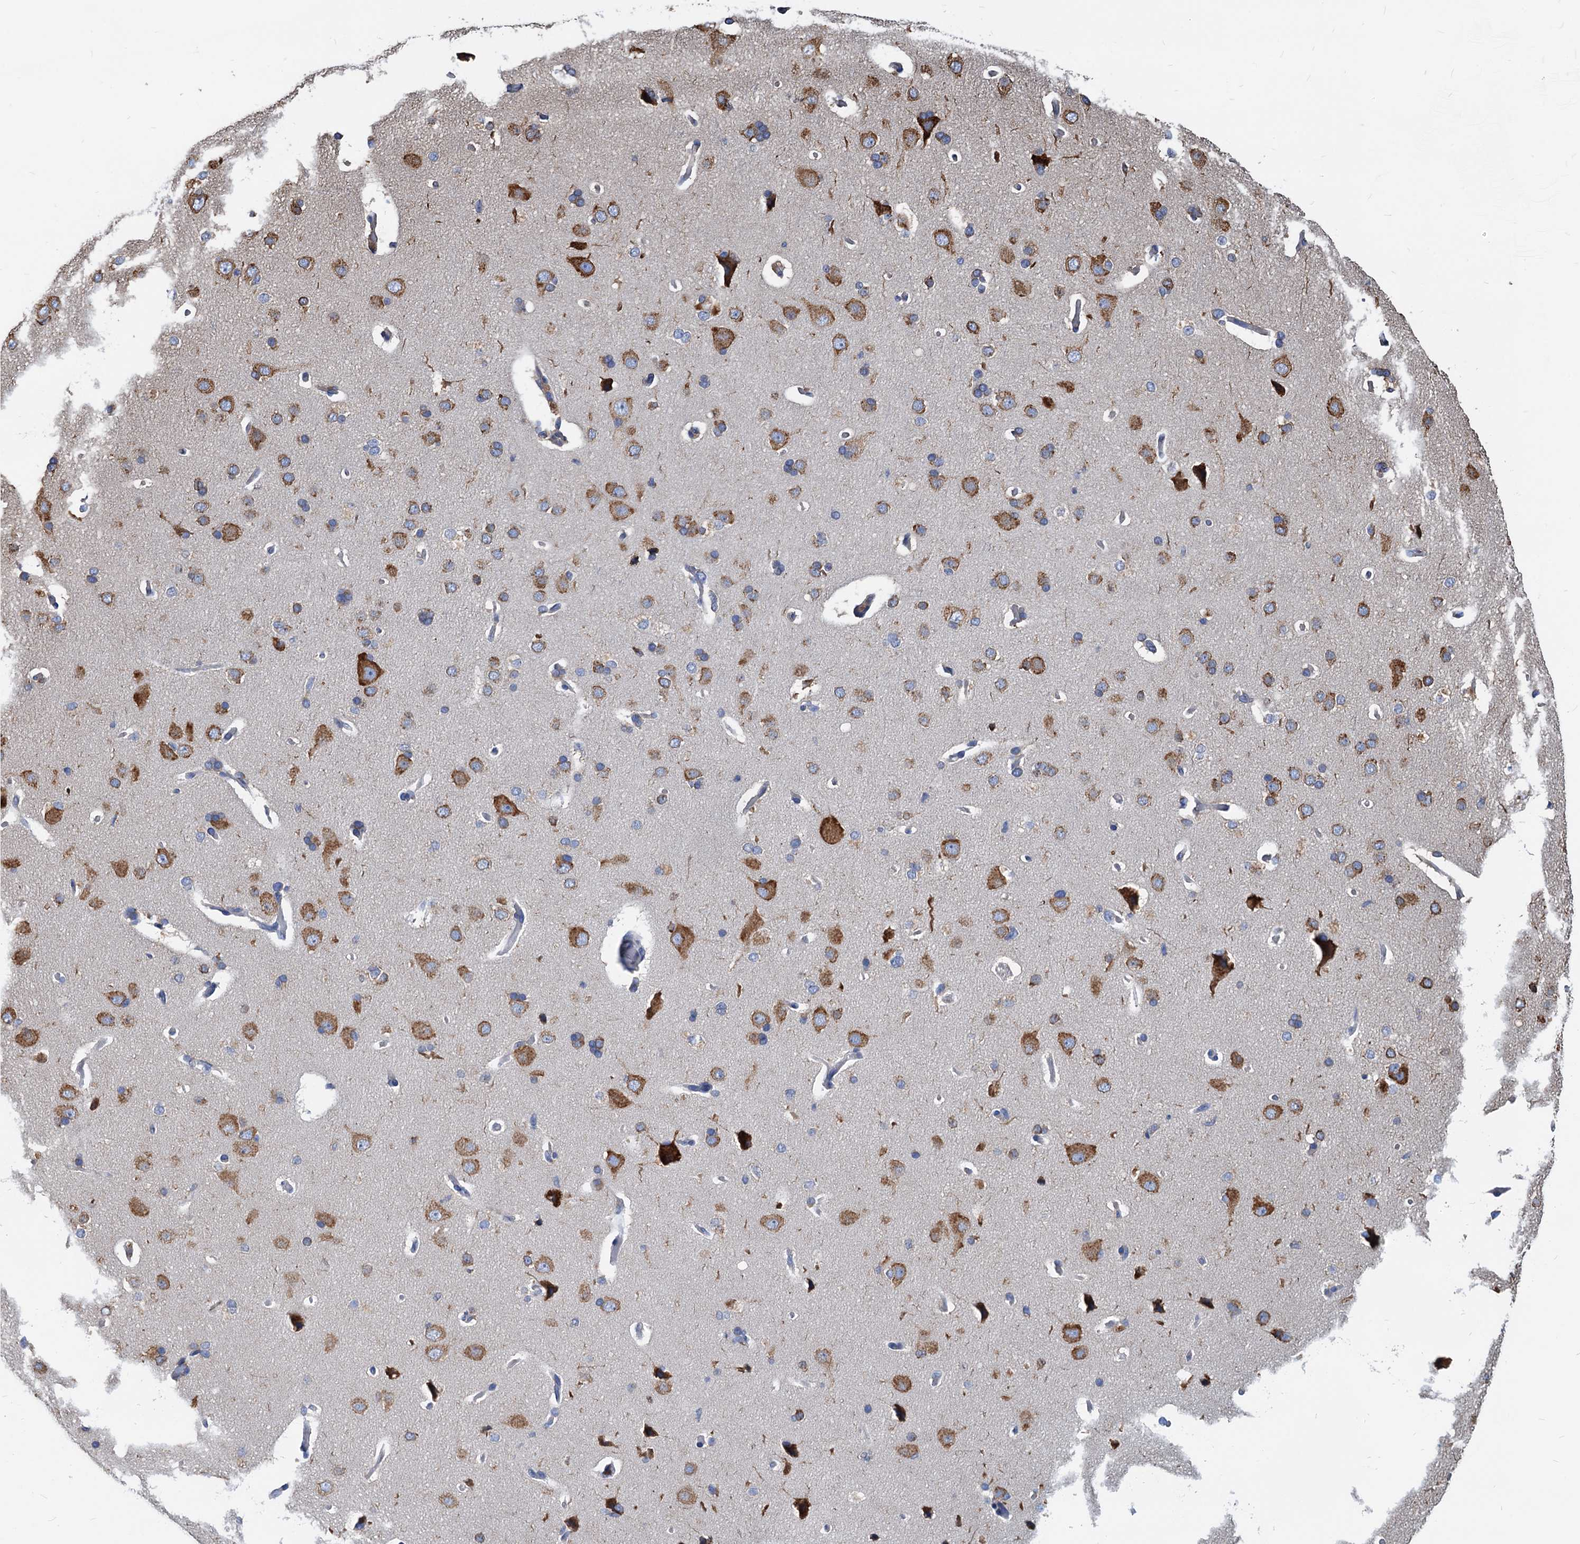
{"staining": {"intensity": "moderate", "quantity": "<25%", "location": "cytoplasmic/membranous"}, "tissue": "cerebral cortex", "cell_type": "Endothelial cells", "image_type": "normal", "snomed": [{"axis": "morphology", "description": "Normal tissue, NOS"}, {"axis": "topography", "description": "Cerebral cortex"}], "caption": "The immunohistochemical stain highlights moderate cytoplasmic/membranous staining in endothelial cells of benign cerebral cortex.", "gene": "HSPA5", "patient": {"sex": "male", "age": 62}}